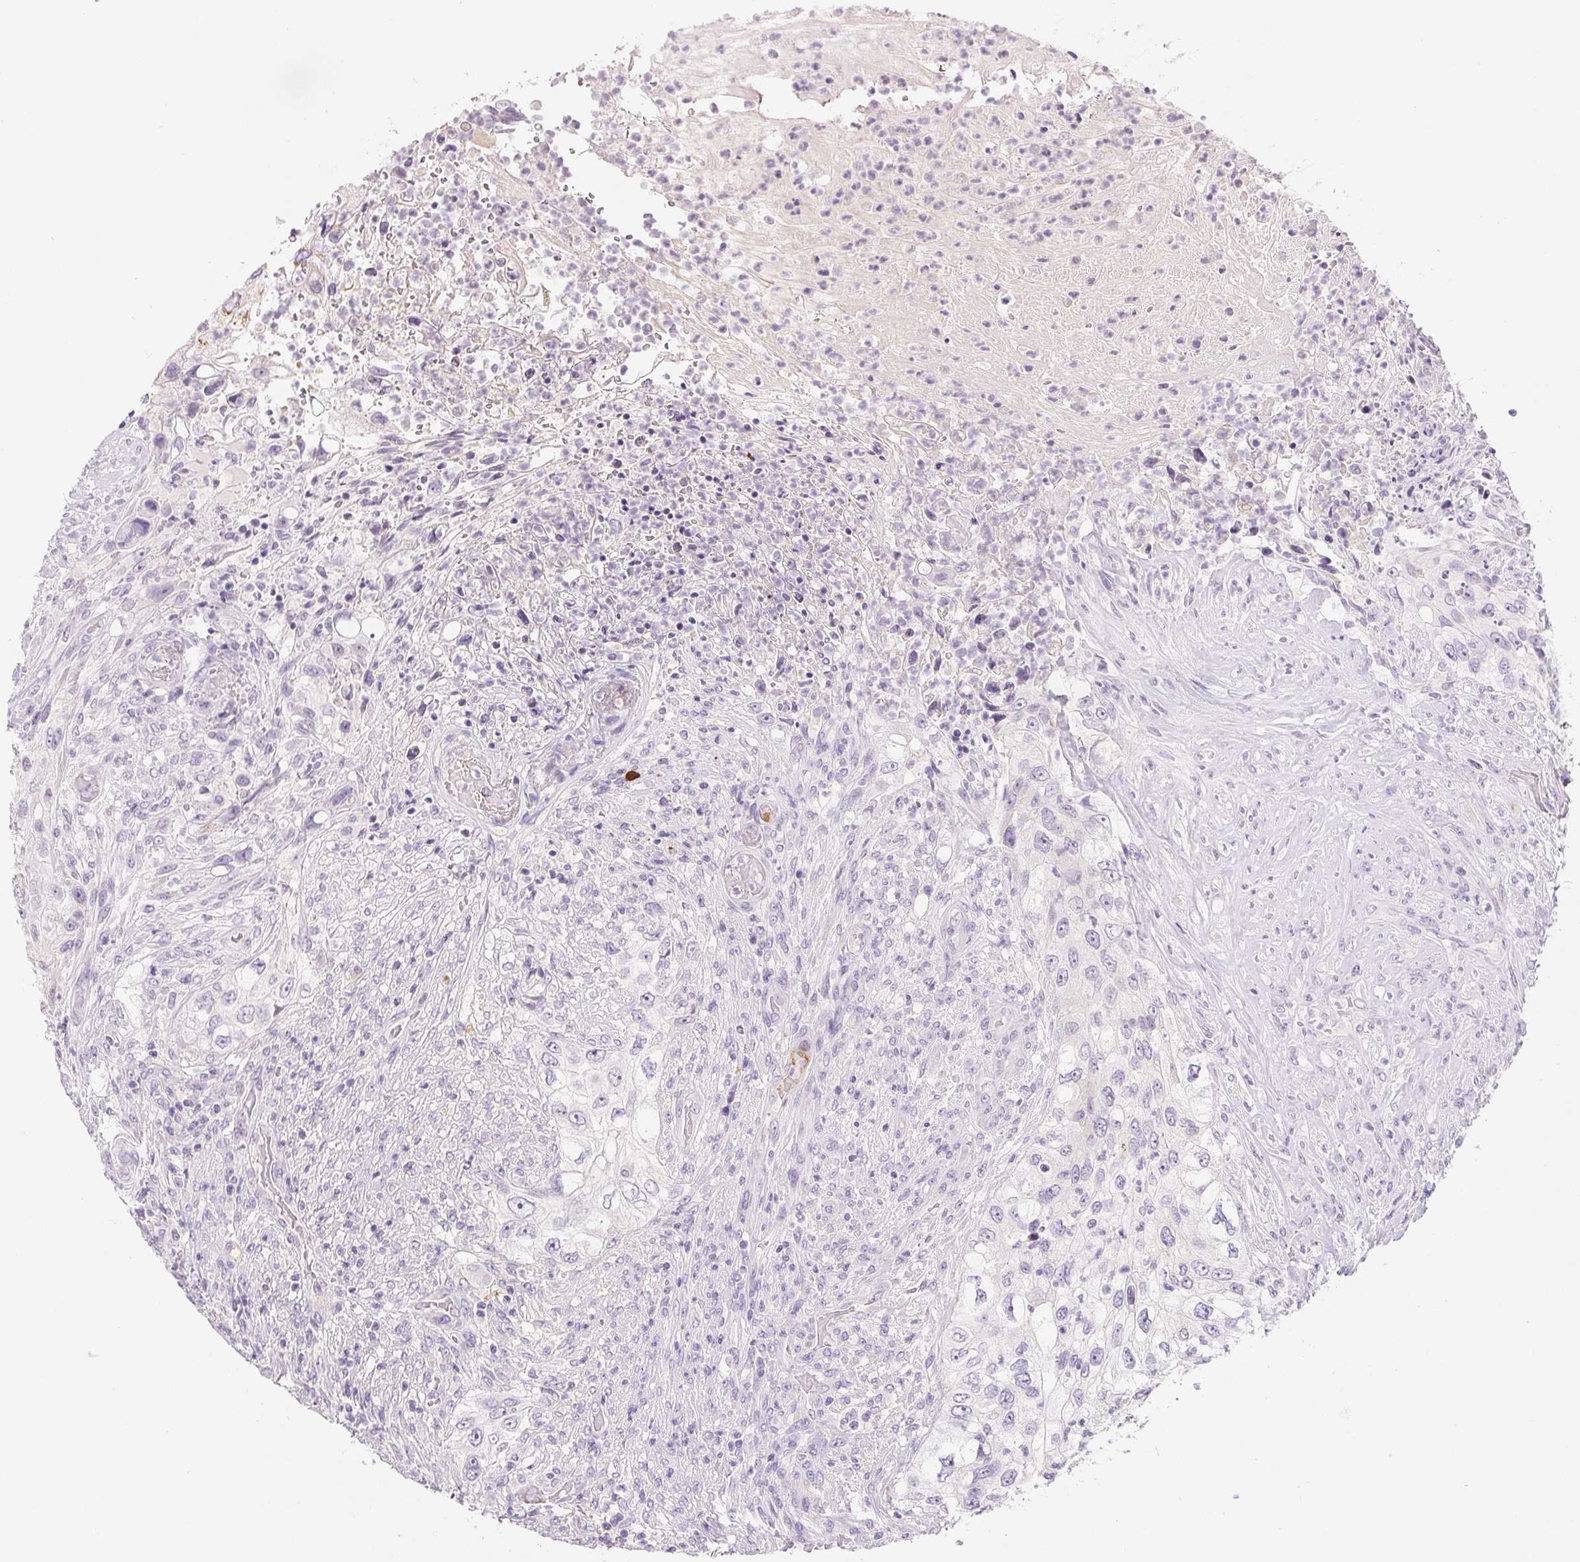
{"staining": {"intensity": "negative", "quantity": "none", "location": "none"}, "tissue": "urothelial cancer", "cell_type": "Tumor cells", "image_type": "cancer", "snomed": [{"axis": "morphology", "description": "Urothelial carcinoma, High grade"}, {"axis": "topography", "description": "Urinary bladder"}], "caption": "Micrograph shows no significant protein expression in tumor cells of urothelial cancer.", "gene": "IFIT1B", "patient": {"sex": "female", "age": 60}}